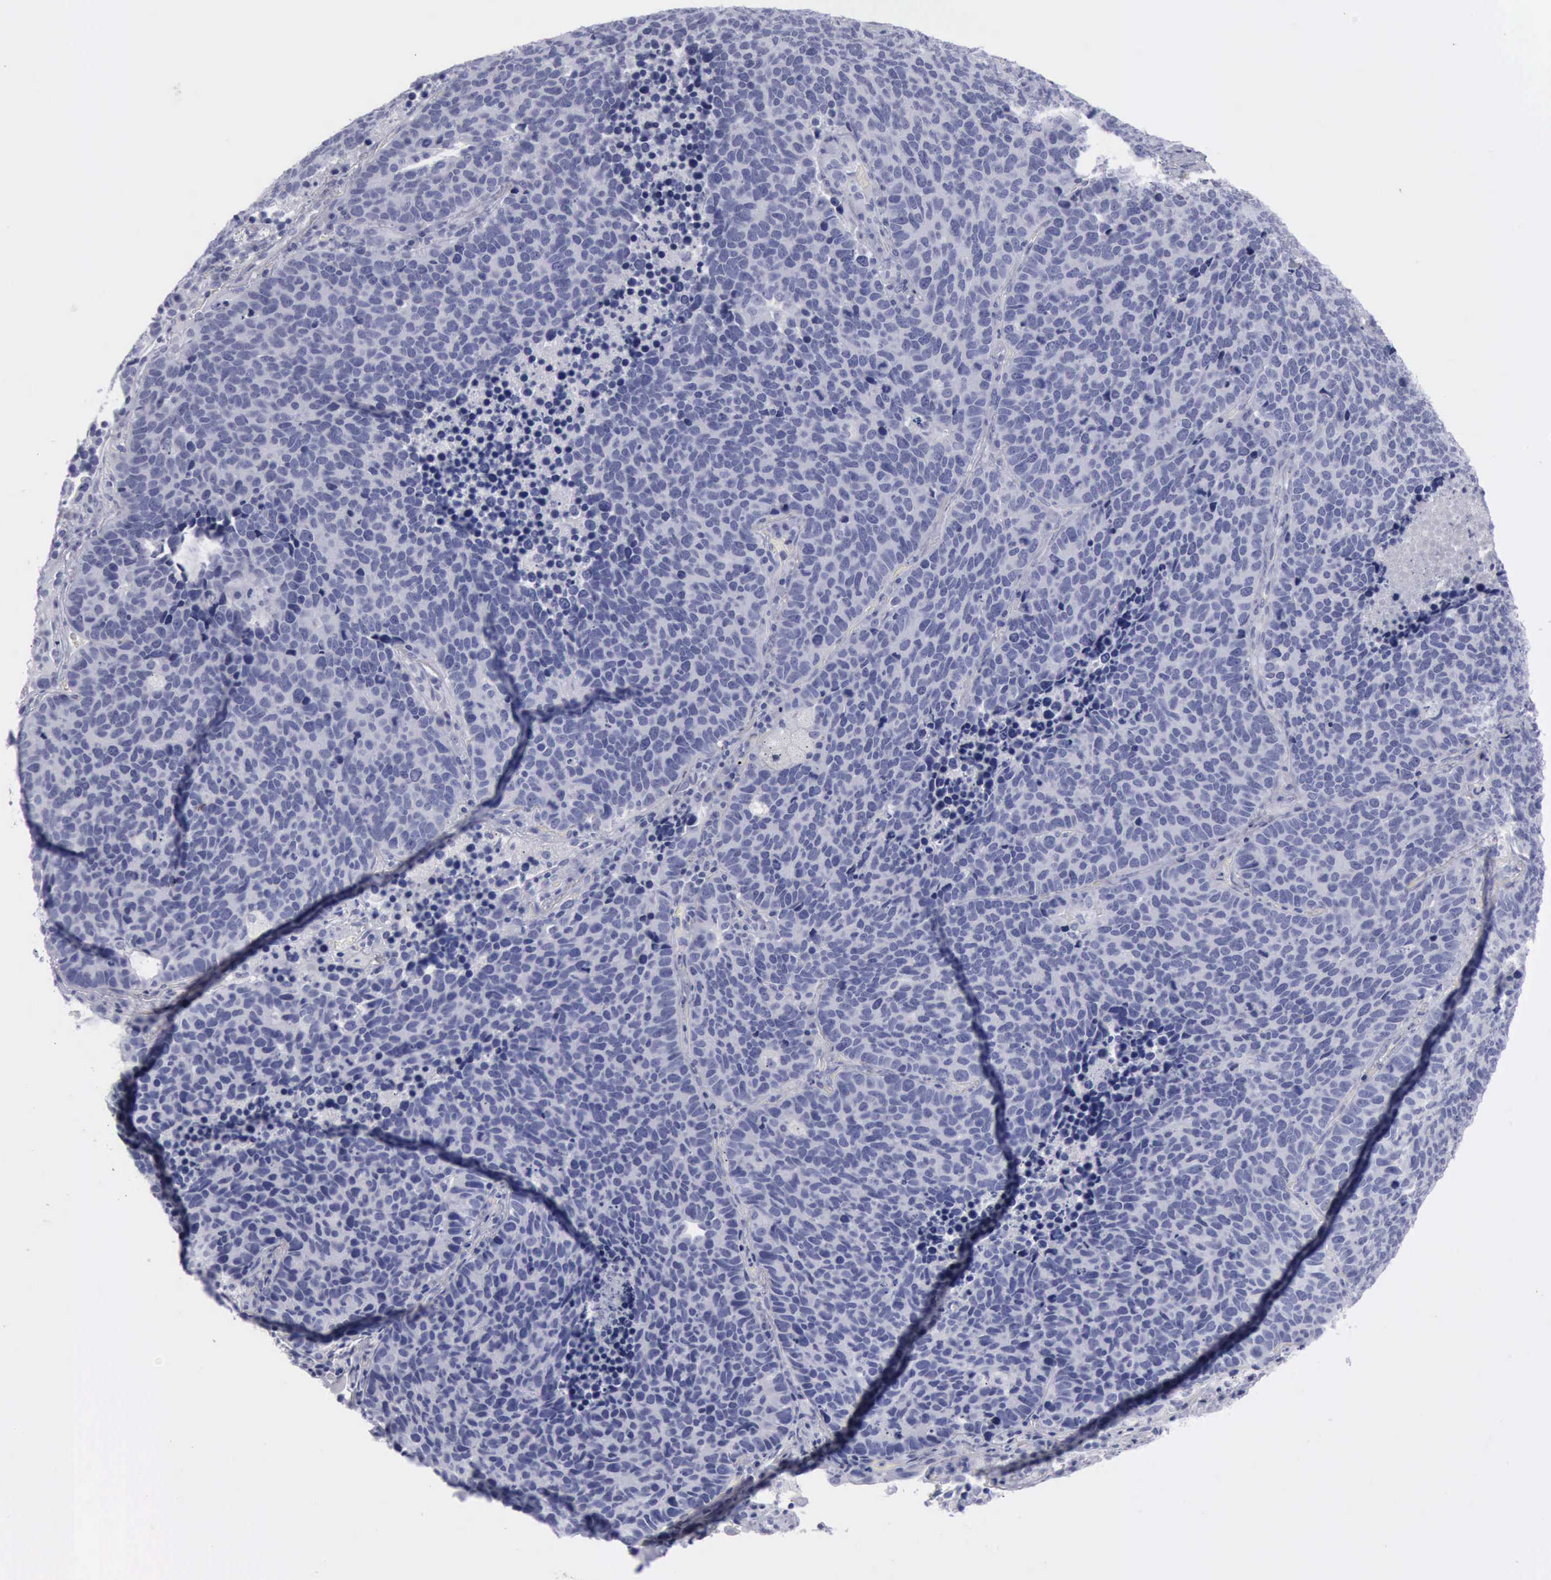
{"staining": {"intensity": "negative", "quantity": "none", "location": "none"}, "tissue": "lung cancer", "cell_type": "Tumor cells", "image_type": "cancer", "snomed": [{"axis": "morphology", "description": "Neoplasm, malignant, NOS"}, {"axis": "topography", "description": "Lung"}], "caption": "The immunohistochemistry micrograph has no significant positivity in tumor cells of lung cancer (malignant neoplasm) tissue. (Stains: DAB immunohistochemistry with hematoxylin counter stain, Microscopy: brightfield microscopy at high magnification).", "gene": "KRT13", "patient": {"sex": "female", "age": 75}}